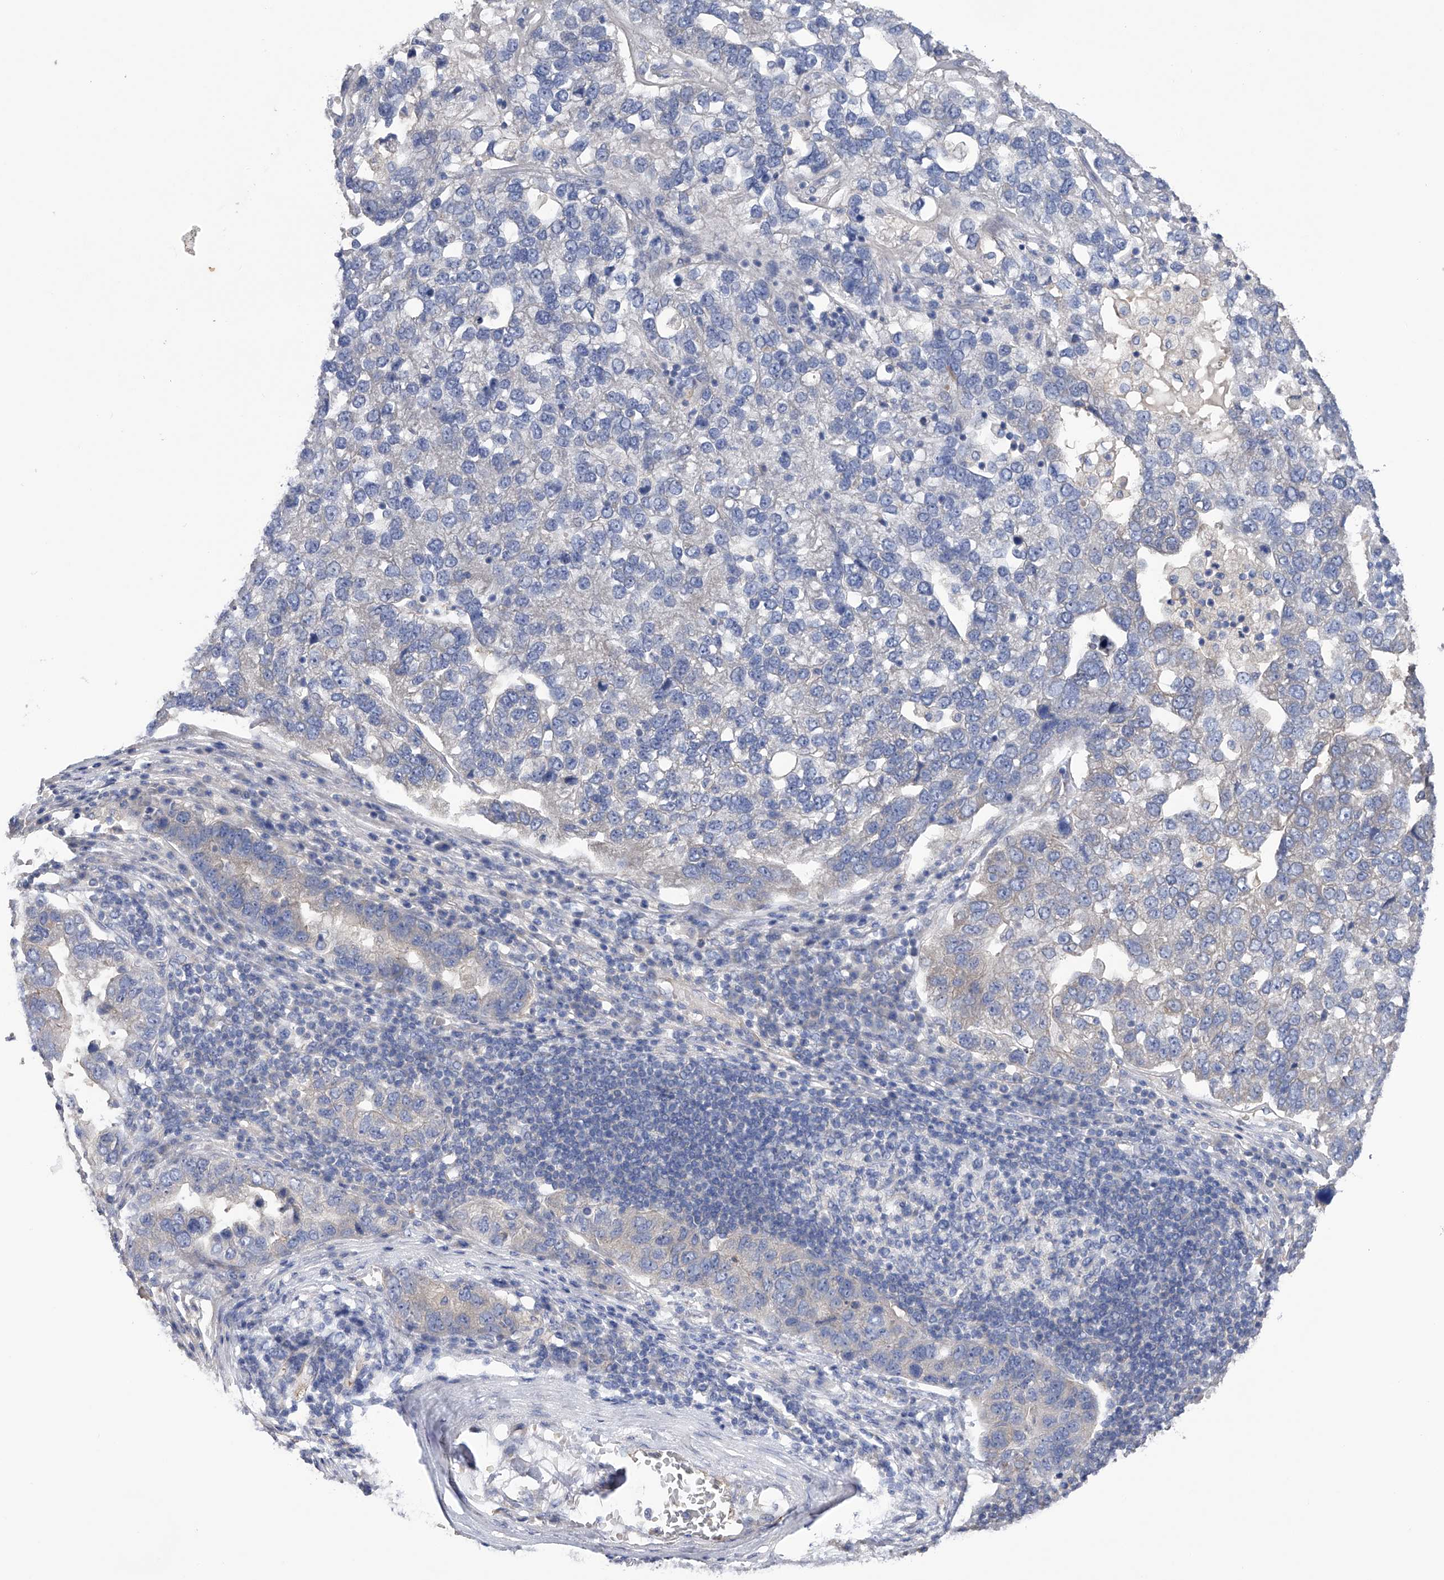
{"staining": {"intensity": "negative", "quantity": "none", "location": "none"}, "tissue": "pancreatic cancer", "cell_type": "Tumor cells", "image_type": "cancer", "snomed": [{"axis": "morphology", "description": "Adenocarcinoma, NOS"}, {"axis": "topography", "description": "Pancreas"}], "caption": "IHC histopathology image of human adenocarcinoma (pancreatic) stained for a protein (brown), which exhibits no expression in tumor cells. (Brightfield microscopy of DAB (3,3'-diaminobenzidine) immunohistochemistry (IHC) at high magnification).", "gene": "RWDD2A", "patient": {"sex": "female", "age": 61}}